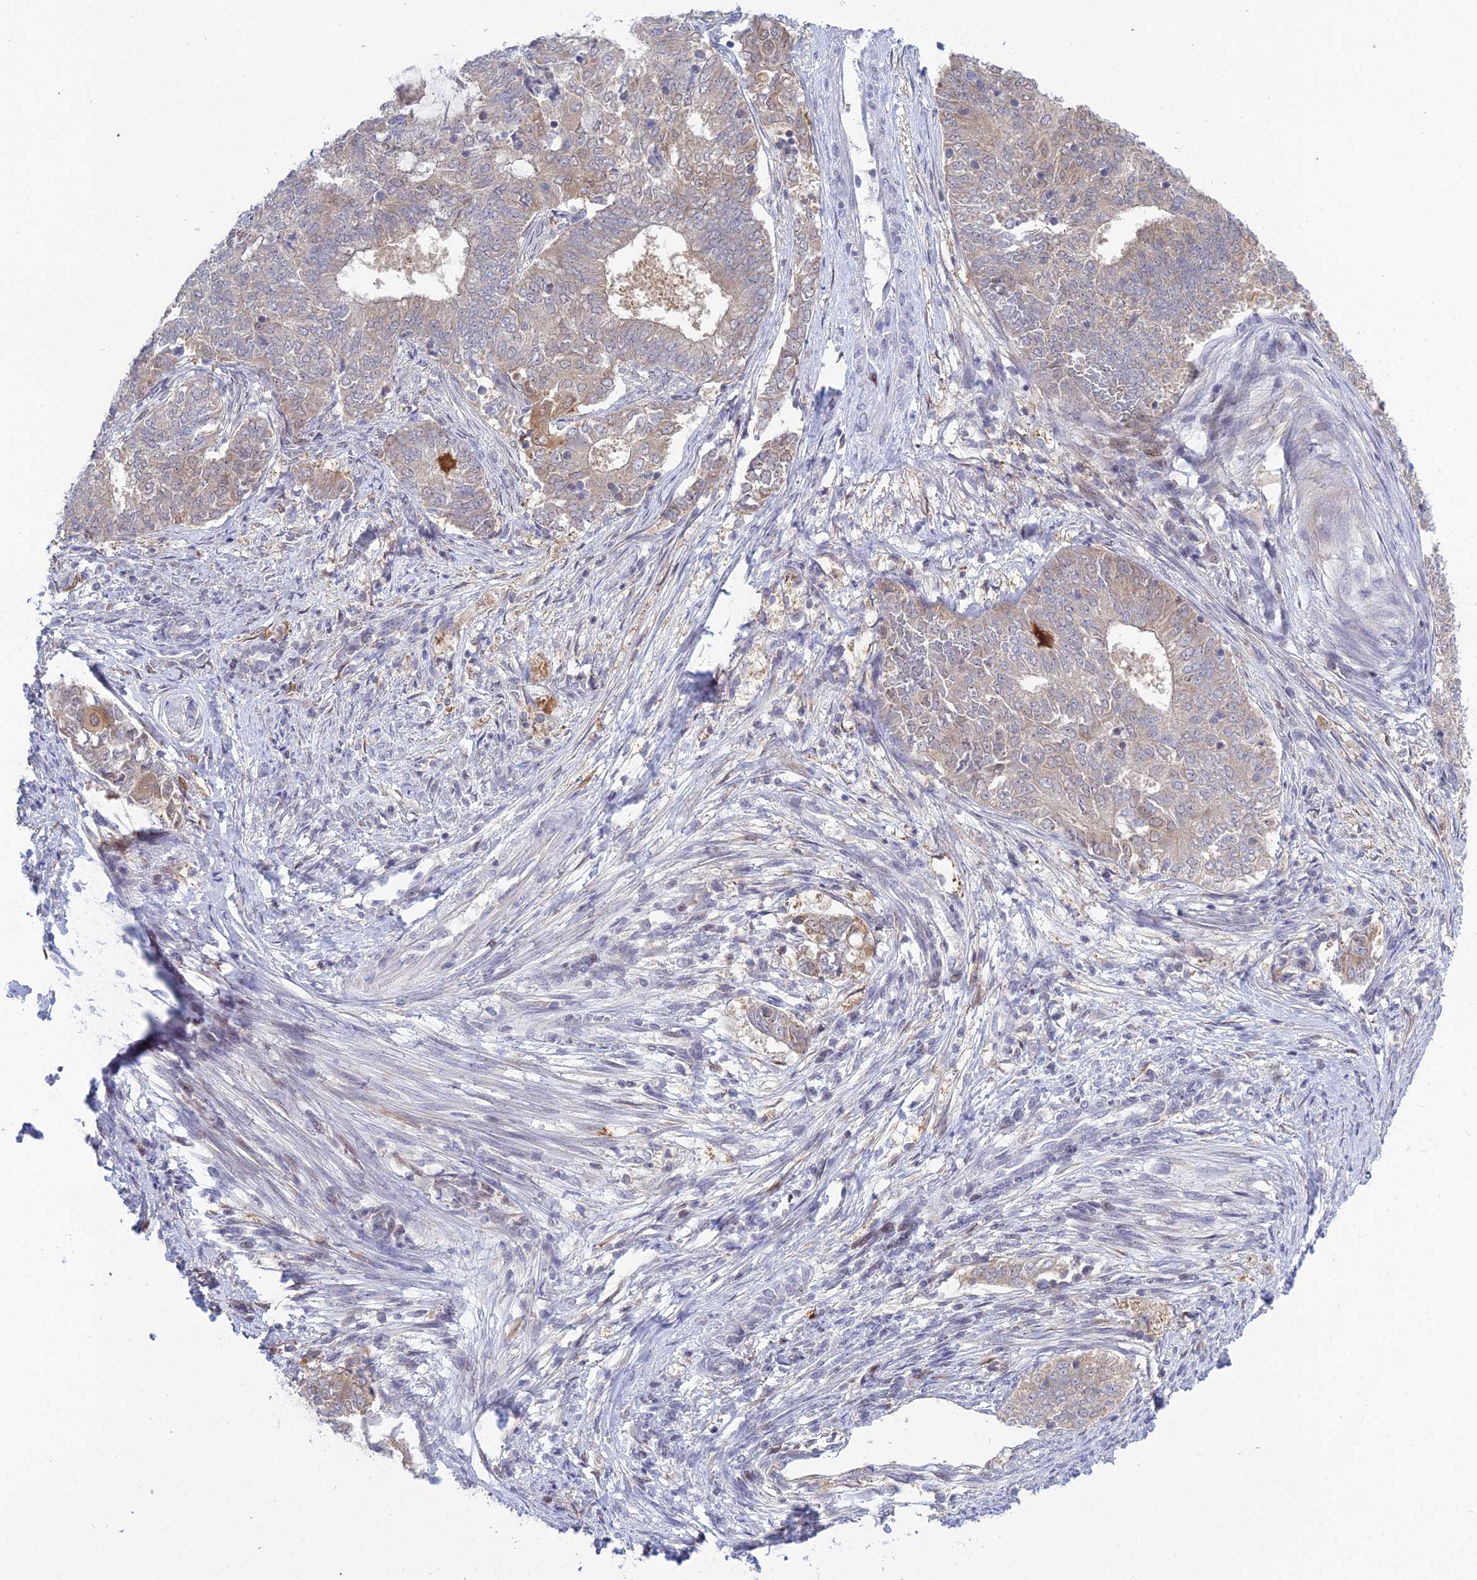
{"staining": {"intensity": "weak", "quantity": "25%-75%", "location": "cytoplasmic/membranous"}, "tissue": "endometrial cancer", "cell_type": "Tumor cells", "image_type": "cancer", "snomed": [{"axis": "morphology", "description": "Adenocarcinoma, NOS"}, {"axis": "topography", "description": "Endometrium"}], "caption": "Endometrial adenocarcinoma tissue shows weak cytoplasmic/membranous expression in approximately 25%-75% of tumor cells", "gene": "ELOA2", "patient": {"sex": "female", "age": 62}}